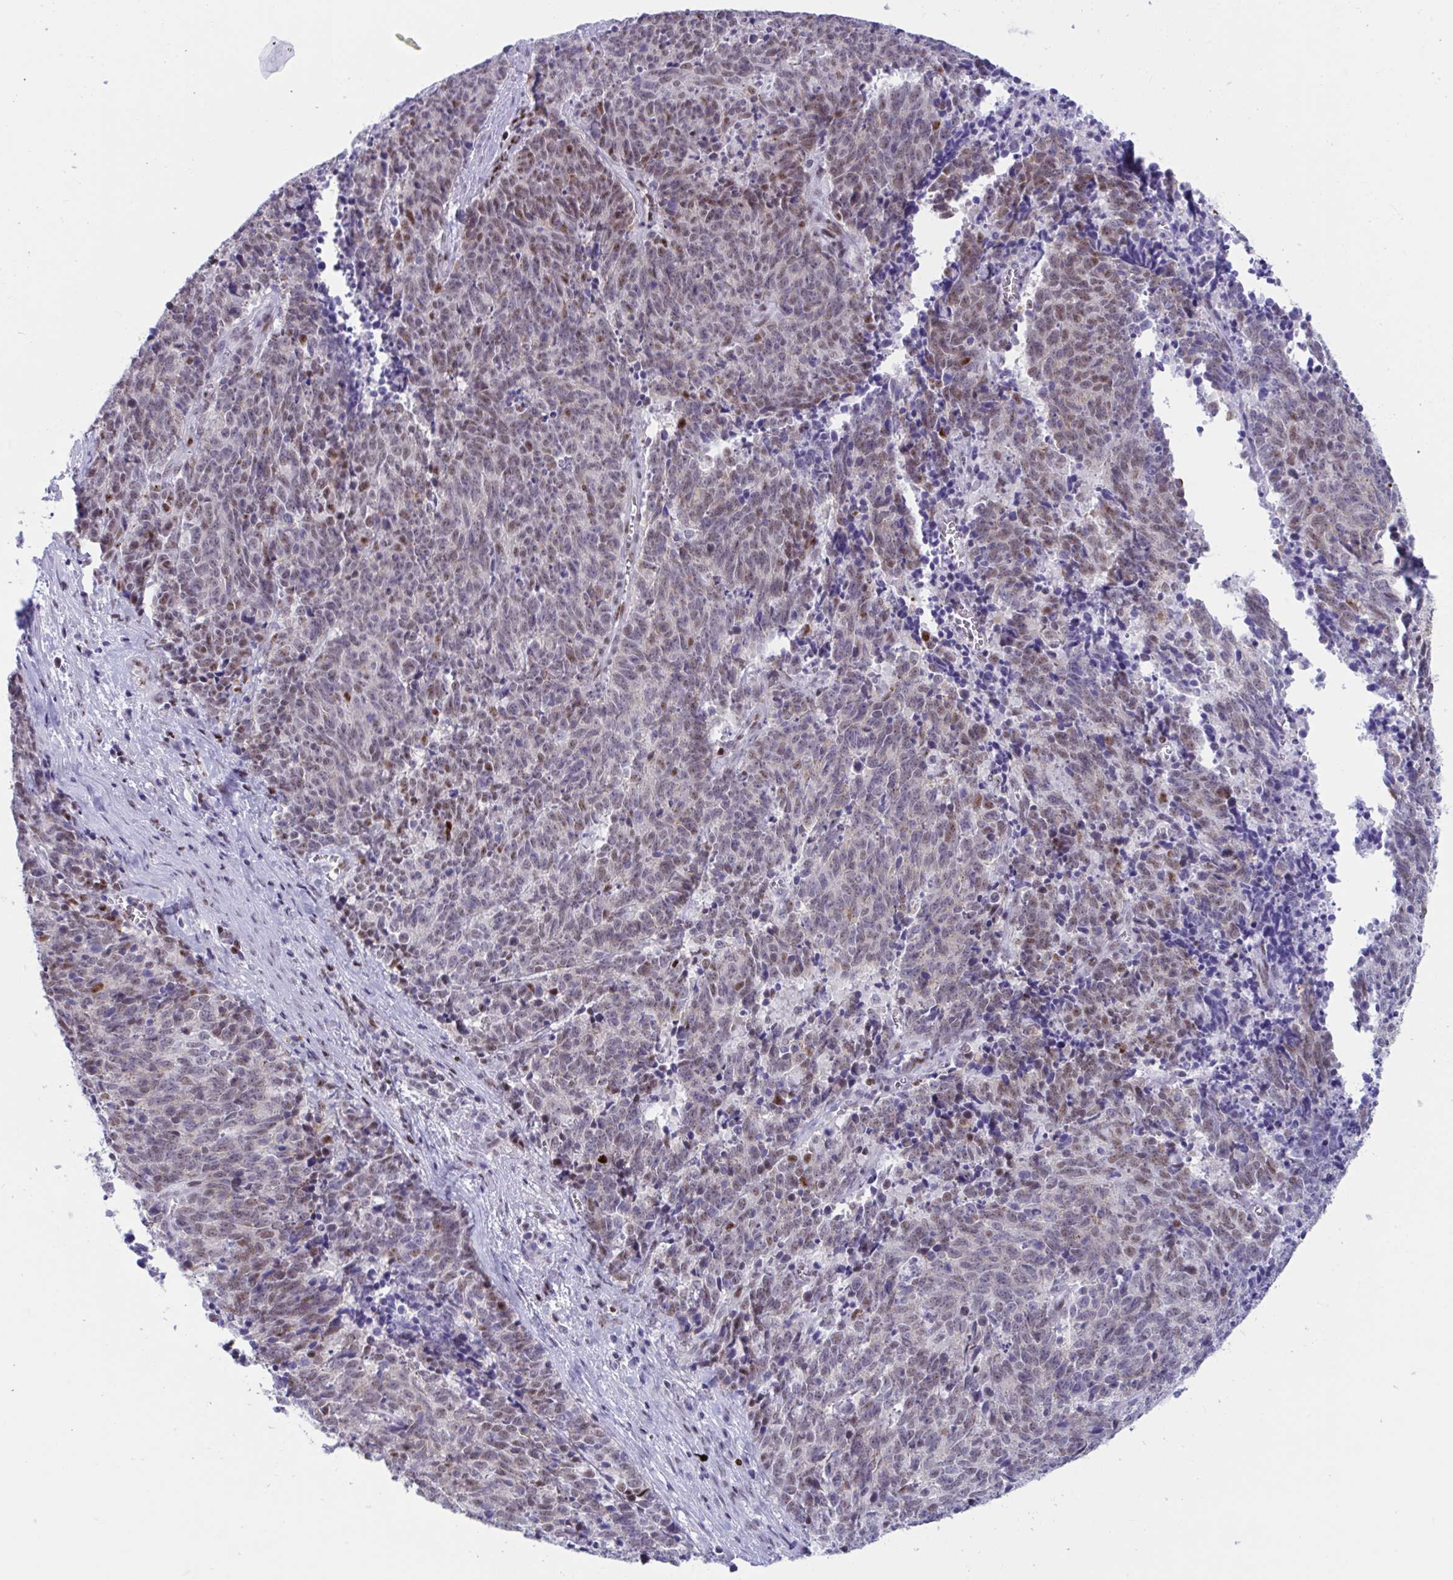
{"staining": {"intensity": "moderate", "quantity": "25%-75%", "location": "nuclear"}, "tissue": "cervical cancer", "cell_type": "Tumor cells", "image_type": "cancer", "snomed": [{"axis": "morphology", "description": "Squamous cell carcinoma, NOS"}, {"axis": "topography", "description": "Cervix"}], "caption": "IHC photomicrograph of human cervical cancer (squamous cell carcinoma) stained for a protein (brown), which shows medium levels of moderate nuclear staining in approximately 25%-75% of tumor cells.", "gene": "IKZF2", "patient": {"sex": "female", "age": 29}}